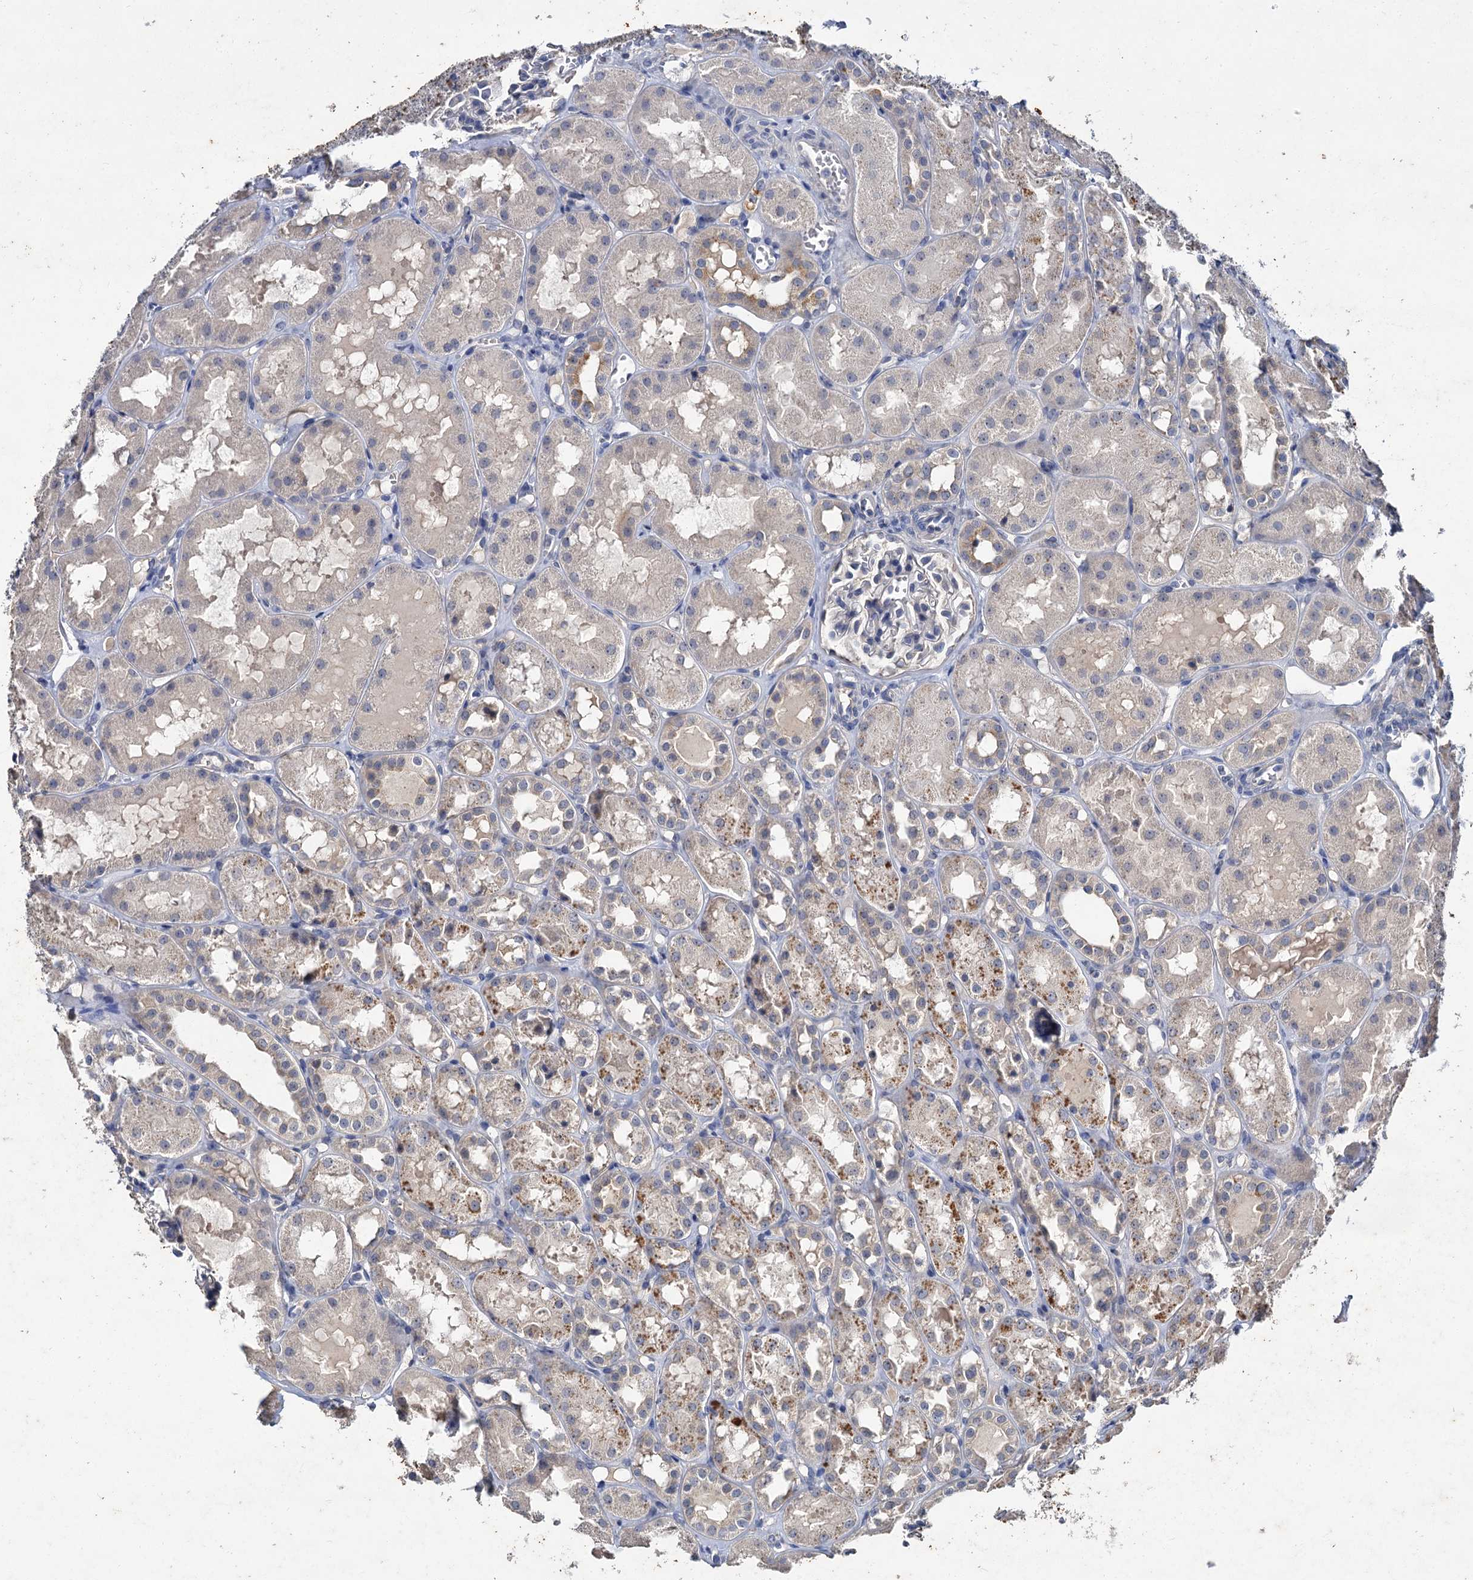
{"staining": {"intensity": "negative", "quantity": "none", "location": "none"}, "tissue": "kidney", "cell_type": "Cells in glomeruli", "image_type": "normal", "snomed": [{"axis": "morphology", "description": "Normal tissue, NOS"}, {"axis": "topography", "description": "Kidney"}], "caption": "This is an immunohistochemistry photomicrograph of normal human kidney. There is no expression in cells in glomeruli.", "gene": "ATP9A", "patient": {"sex": "male", "age": 16}}